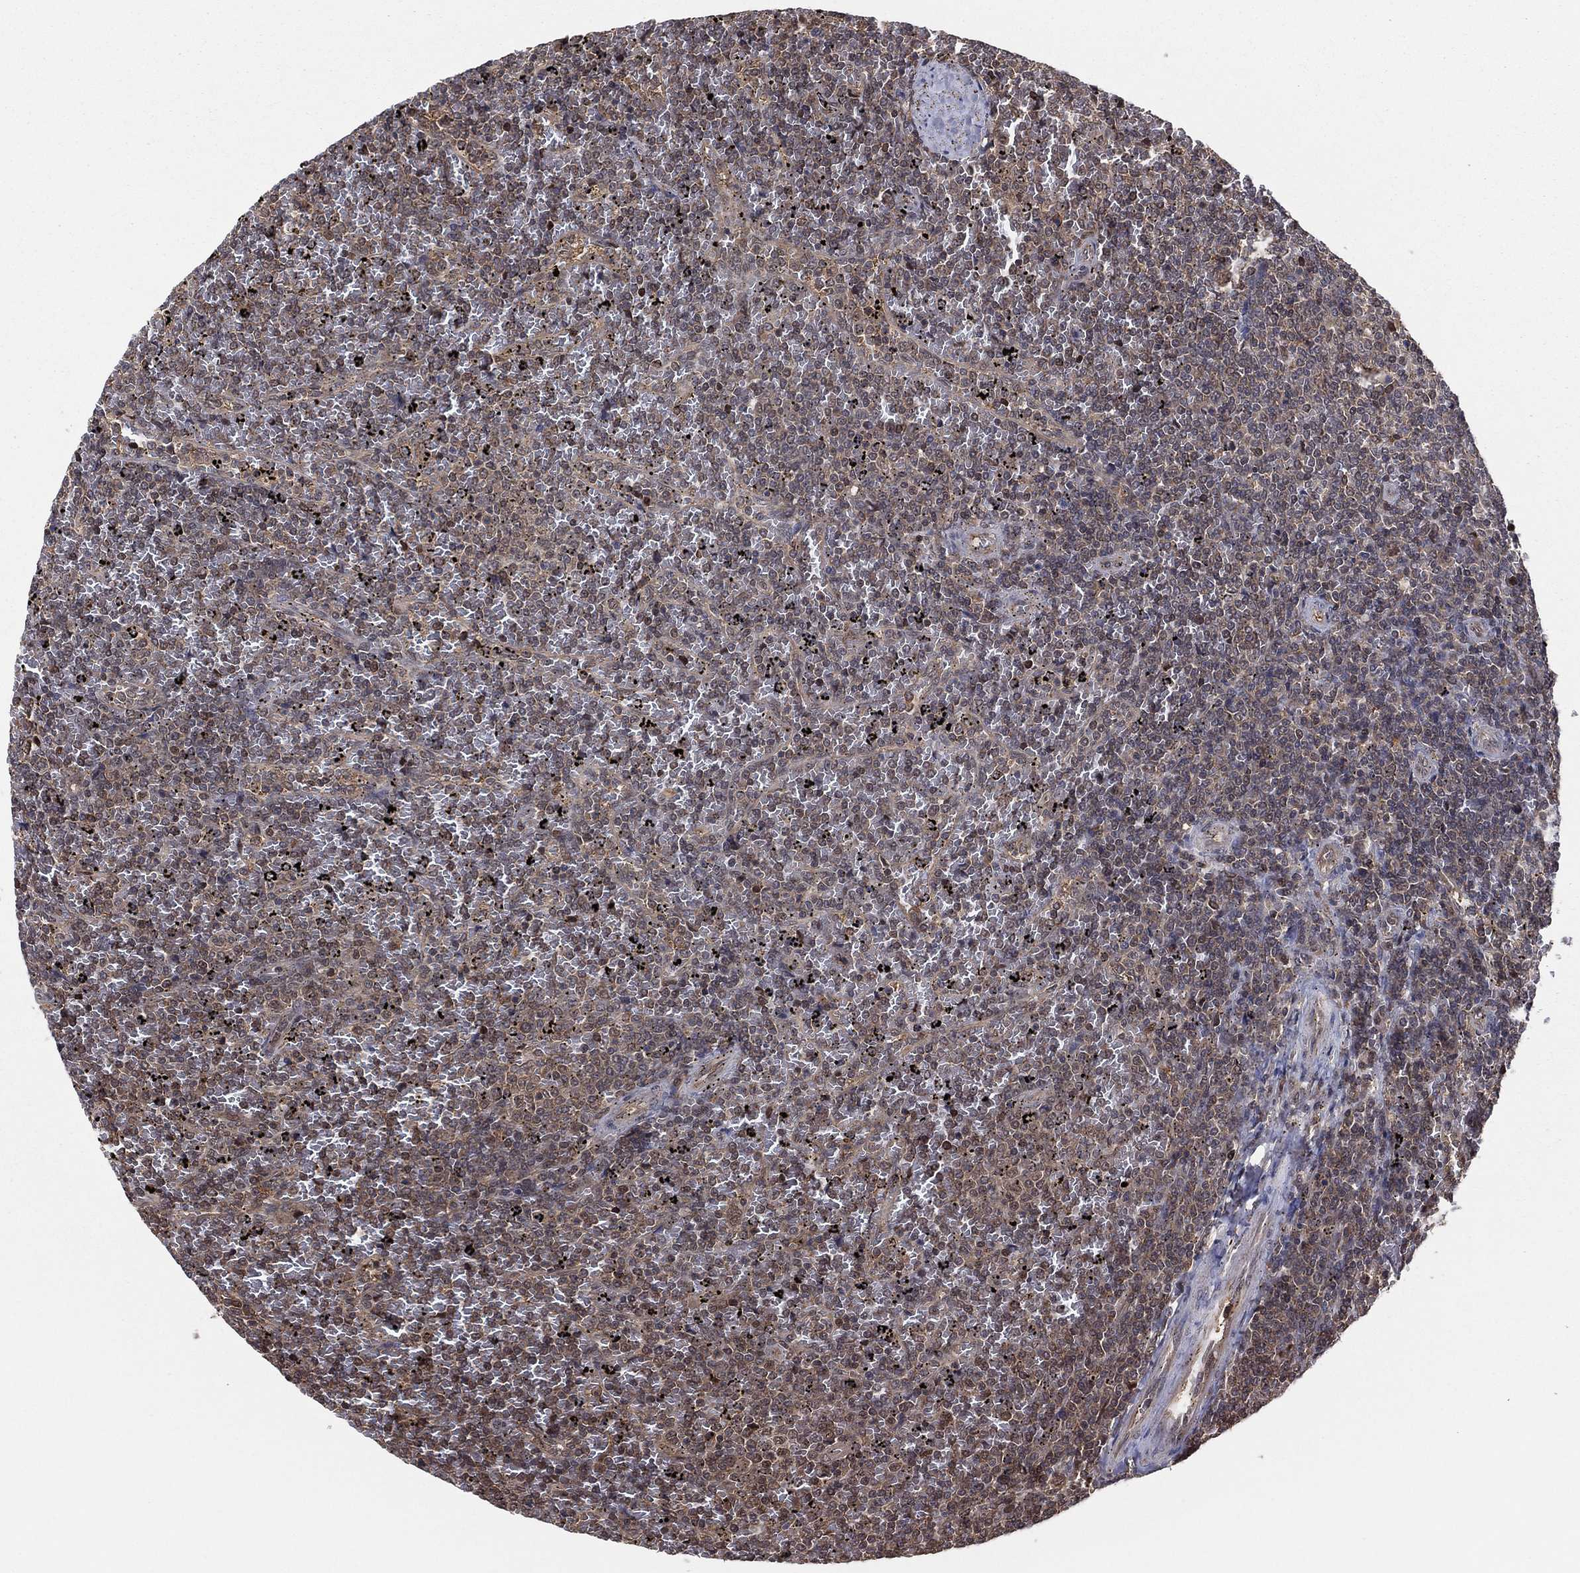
{"staining": {"intensity": "moderate", "quantity": "<25%", "location": "cytoplasmic/membranous,nuclear"}, "tissue": "lymphoma", "cell_type": "Tumor cells", "image_type": "cancer", "snomed": [{"axis": "morphology", "description": "Malignant lymphoma, non-Hodgkin's type, Low grade"}, {"axis": "topography", "description": "Spleen"}], "caption": "Moderate cytoplasmic/membranous and nuclear protein staining is appreciated in approximately <25% of tumor cells in lymphoma.", "gene": "ICOSLG", "patient": {"sex": "female", "age": 77}}